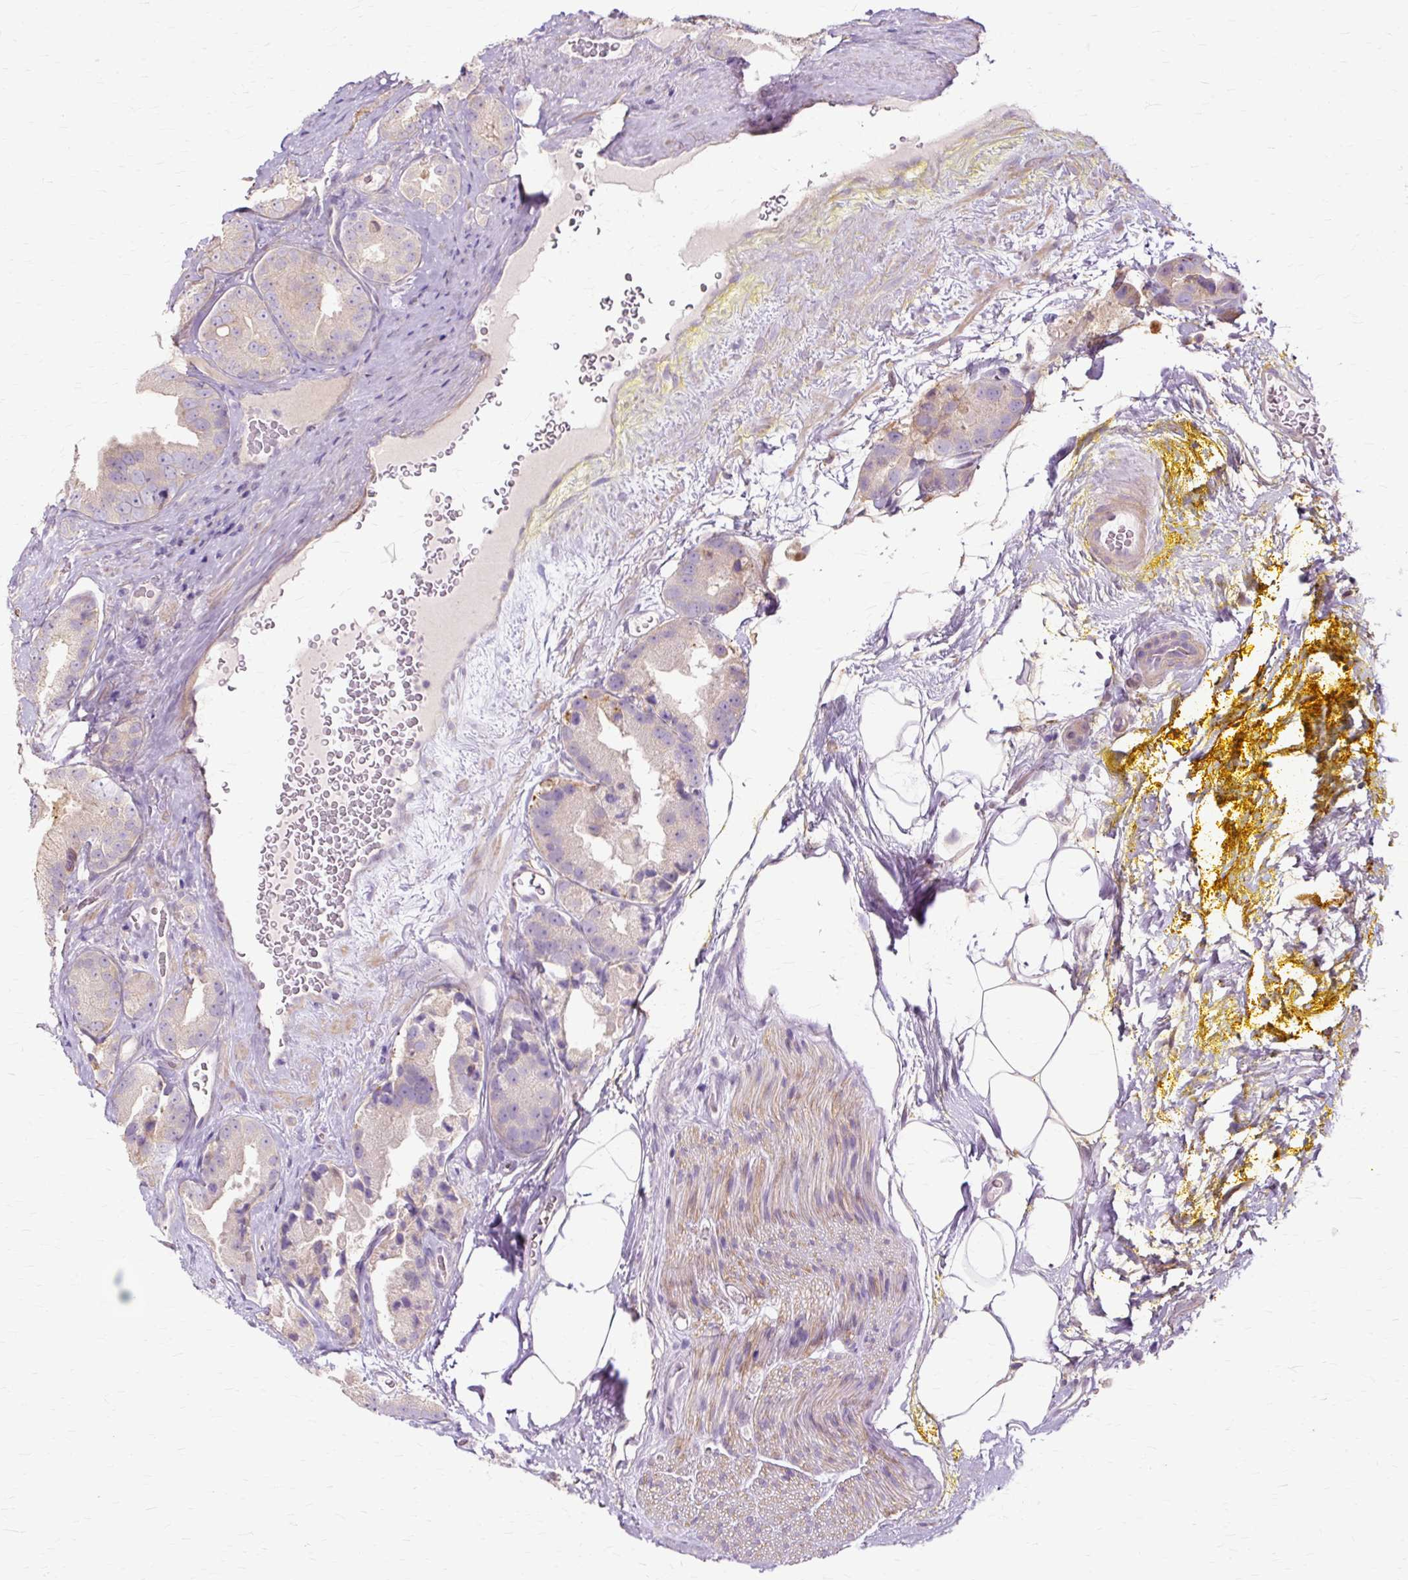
{"staining": {"intensity": "negative", "quantity": "none", "location": "none"}, "tissue": "prostate cancer", "cell_type": "Tumor cells", "image_type": "cancer", "snomed": [{"axis": "morphology", "description": "Adenocarcinoma, High grade"}, {"axis": "topography", "description": "Prostate"}], "caption": "Immunohistochemistry (IHC) image of human prostate cancer stained for a protein (brown), which shows no staining in tumor cells.", "gene": "TSPAN8", "patient": {"sex": "male", "age": 63}}